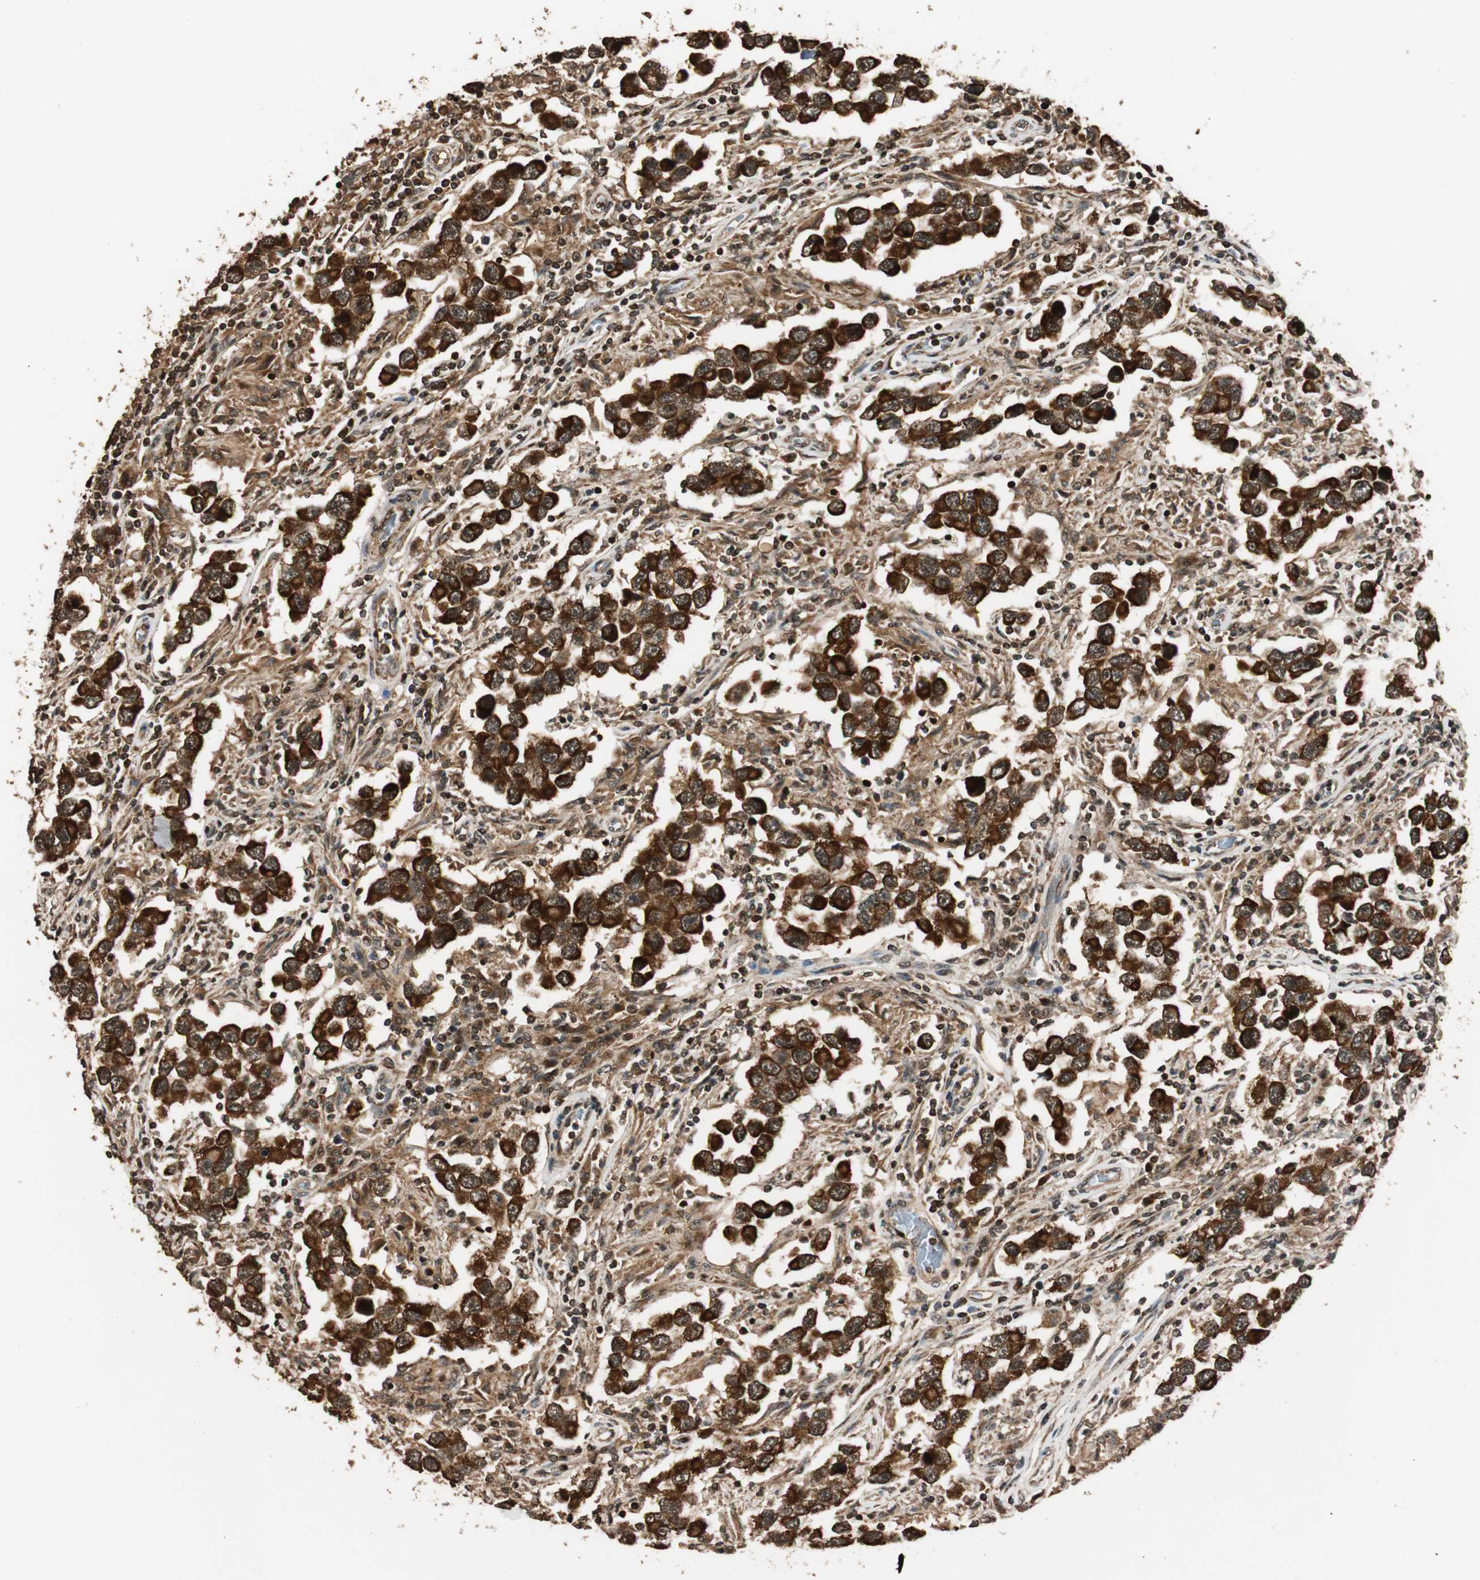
{"staining": {"intensity": "strong", "quantity": ">75%", "location": "cytoplasmic/membranous"}, "tissue": "testis cancer", "cell_type": "Tumor cells", "image_type": "cancer", "snomed": [{"axis": "morphology", "description": "Carcinoma, Embryonal, NOS"}, {"axis": "topography", "description": "Testis"}], "caption": "The immunohistochemical stain labels strong cytoplasmic/membranous expression in tumor cells of embryonal carcinoma (testis) tissue.", "gene": "ALKBH5", "patient": {"sex": "male", "age": 21}}